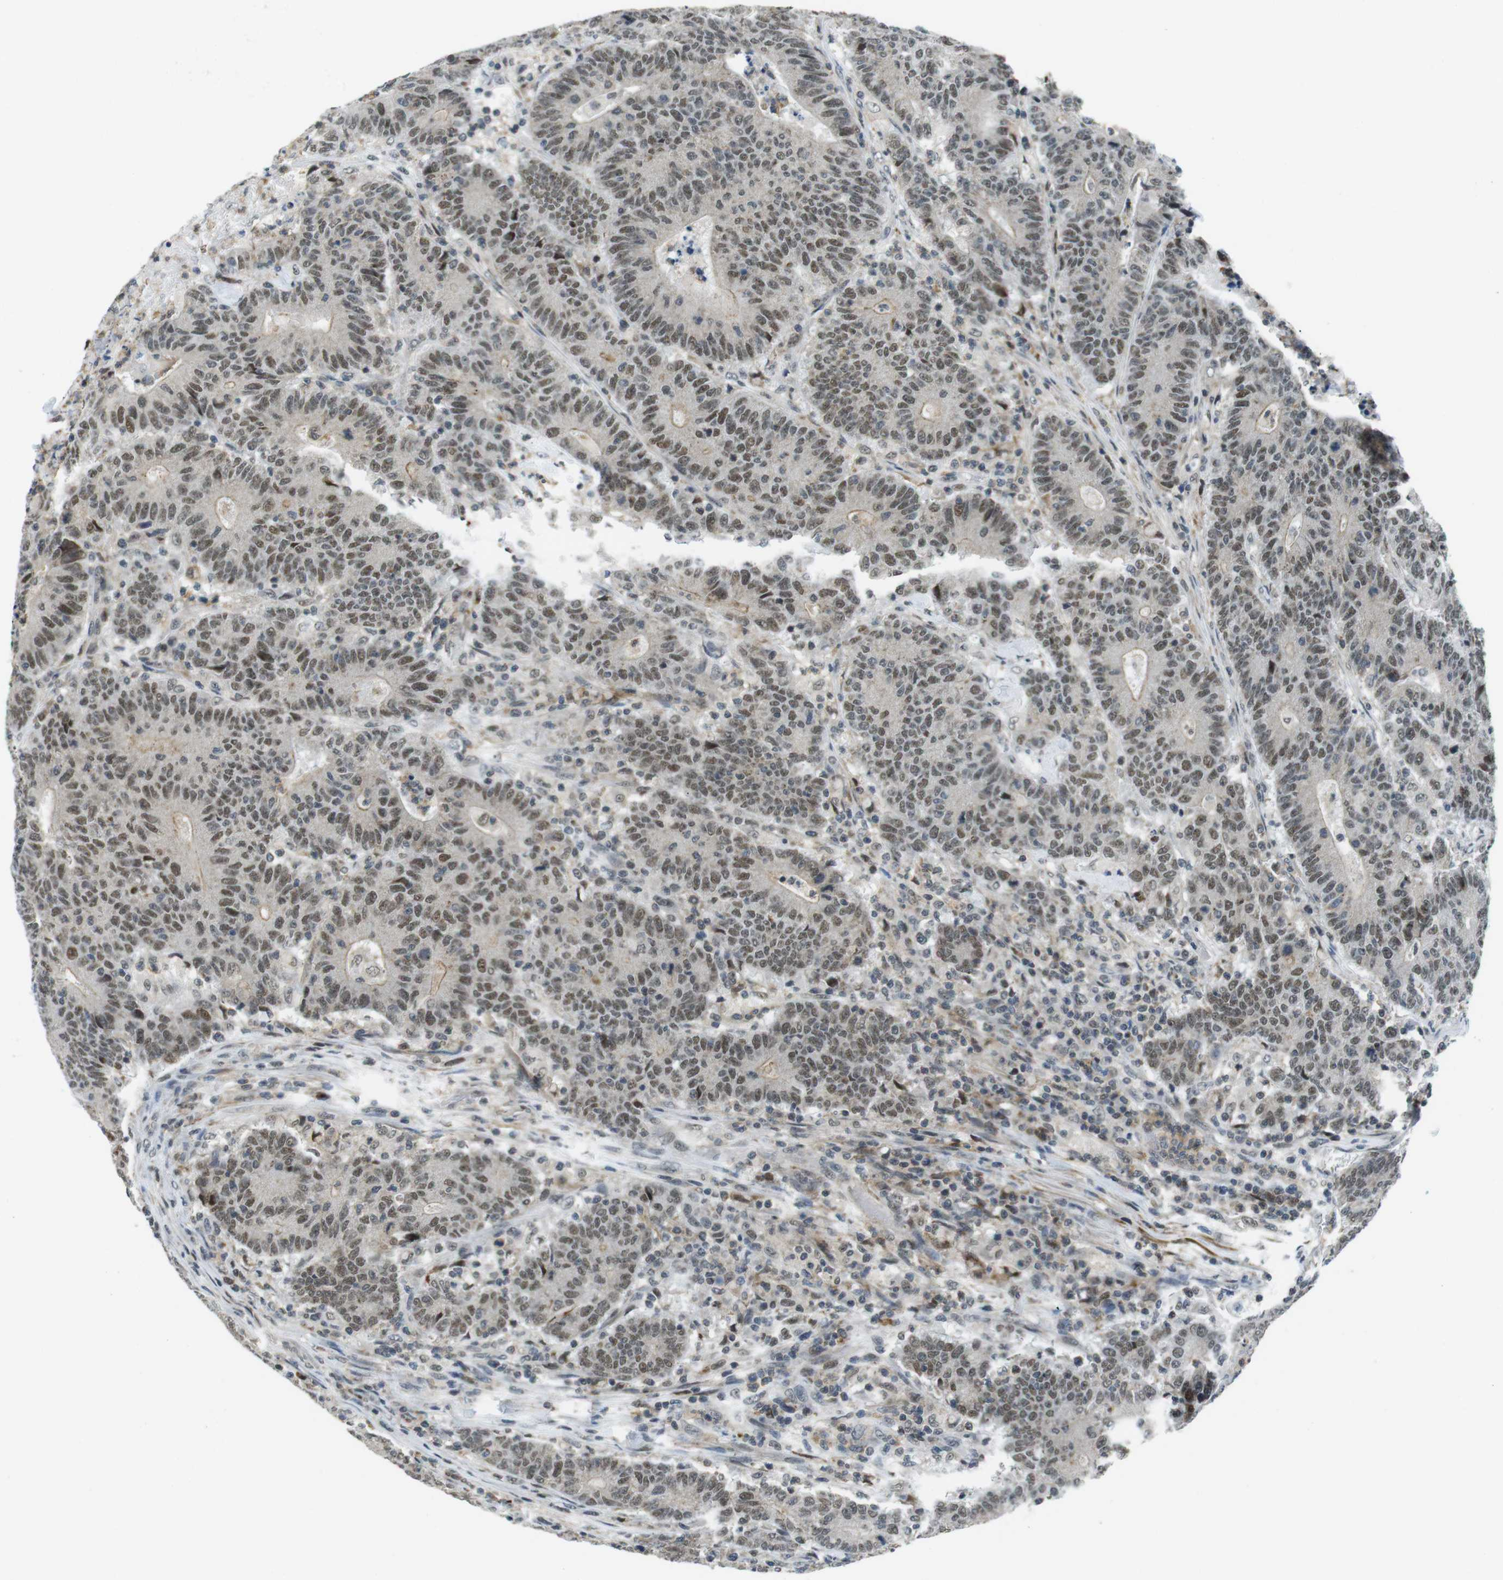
{"staining": {"intensity": "moderate", "quantity": ">75%", "location": "nuclear"}, "tissue": "colorectal cancer", "cell_type": "Tumor cells", "image_type": "cancer", "snomed": [{"axis": "morphology", "description": "Normal tissue, NOS"}, {"axis": "morphology", "description": "Adenocarcinoma, NOS"}, {"axis": "topography", "description": "Colon"}], "caption": "Colorectal cancer (adenocarcinoma) stained for a protein (brown) exhibits moderate nuclear positive positivity in approximately >75% of tumor cells.", "gene": "USP7", "patient": {"sex": "female", "age": 75}}